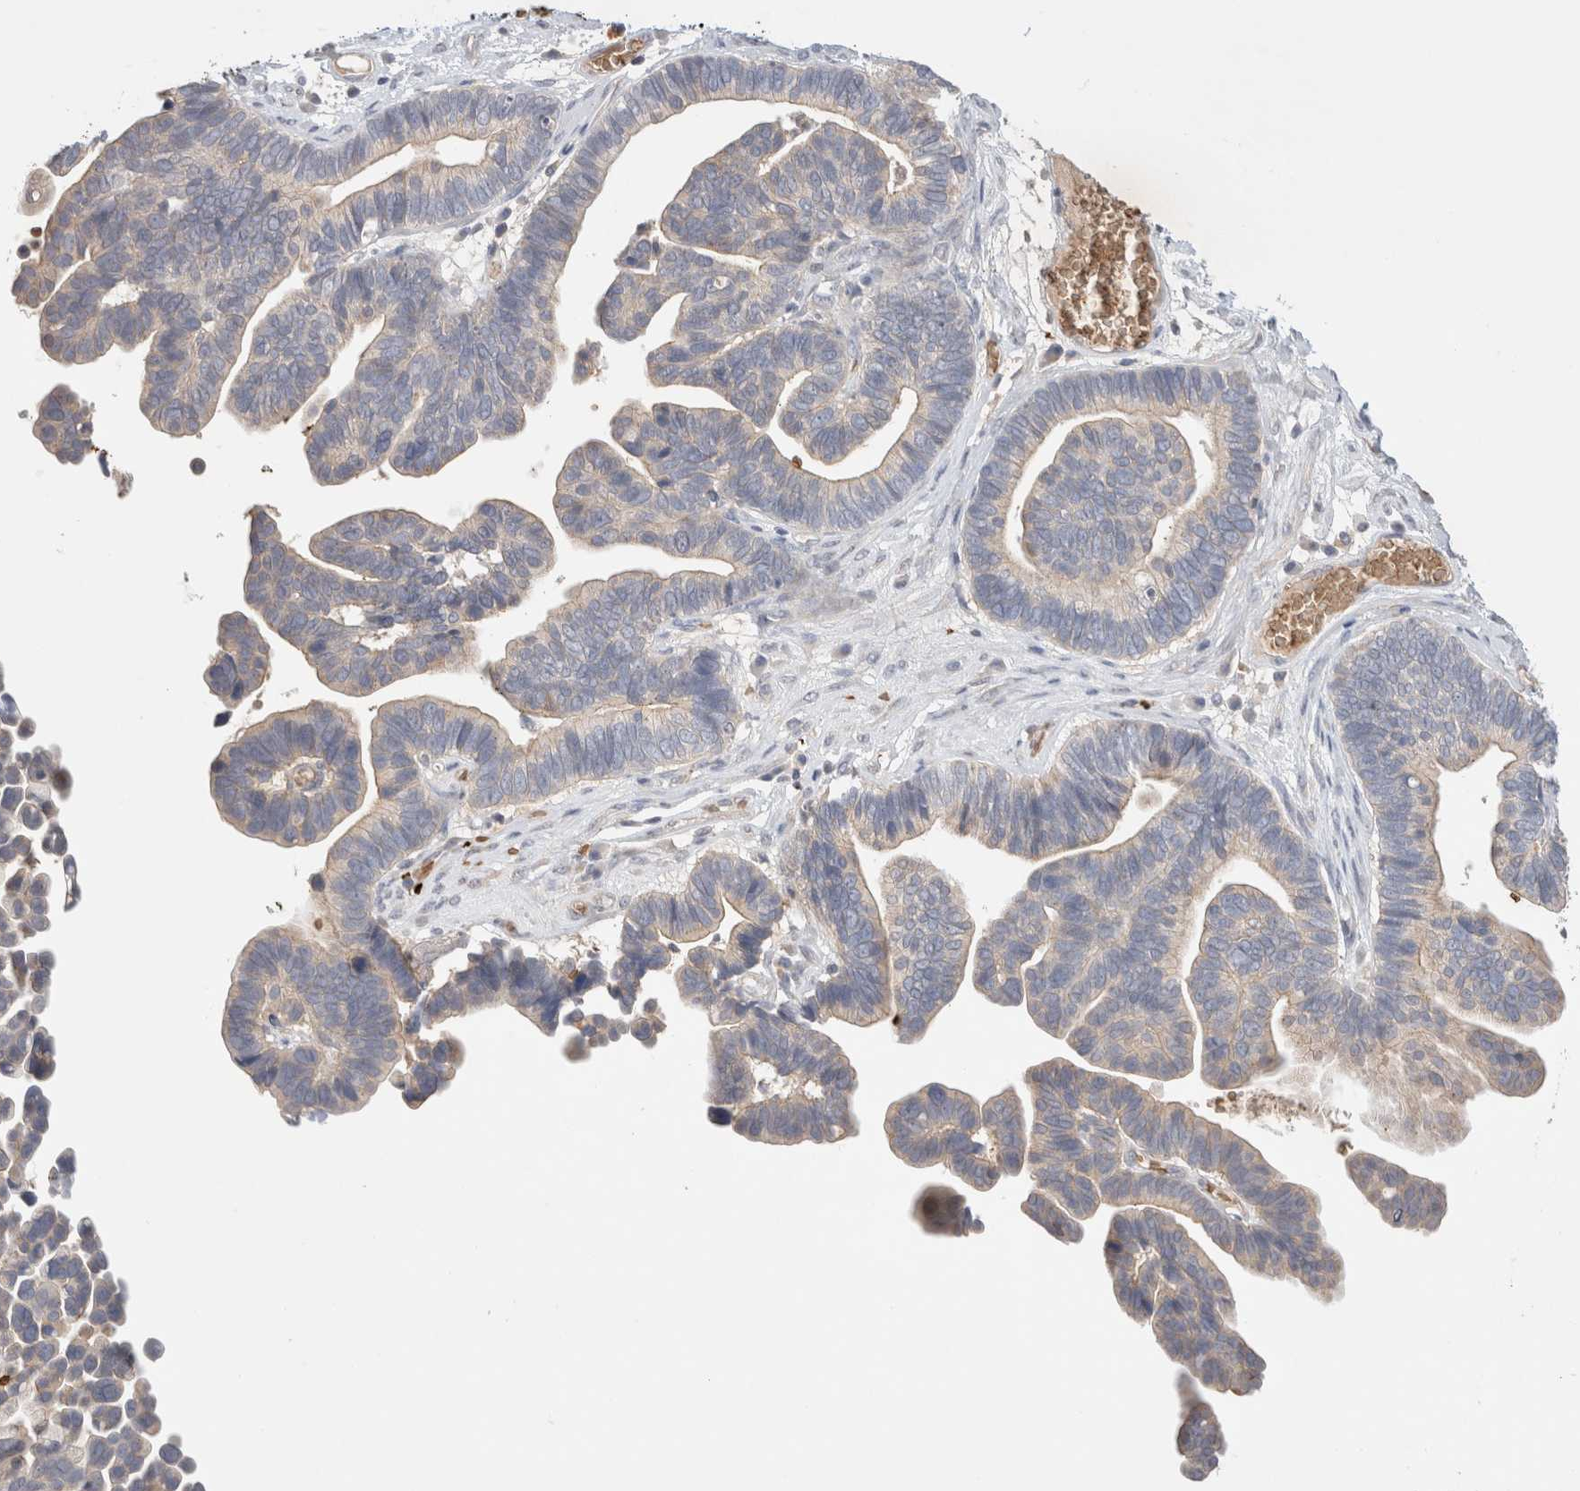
{"staining": {"intensity": "weak", "quantity": "25%-75%", "location": "cytoplasmic/membranous"}, "tissue": "ovarian cancer", "cell_type": "Tumor cells", "image_type": "cancer", "snomed": [{"axis": "morphology", "description": "Cystadenocarcinoma, serous, NOS"}, {"axis": "topography", "description": "Ovary"}], "caption": "A brown stain shows weak cytoplasmic/membranous positivity of a protein in human serous cystadenocarcinoma (ovarian) tumor cells.", "gene": "MST1", "patient": {"sex": "female", "age": 56}}